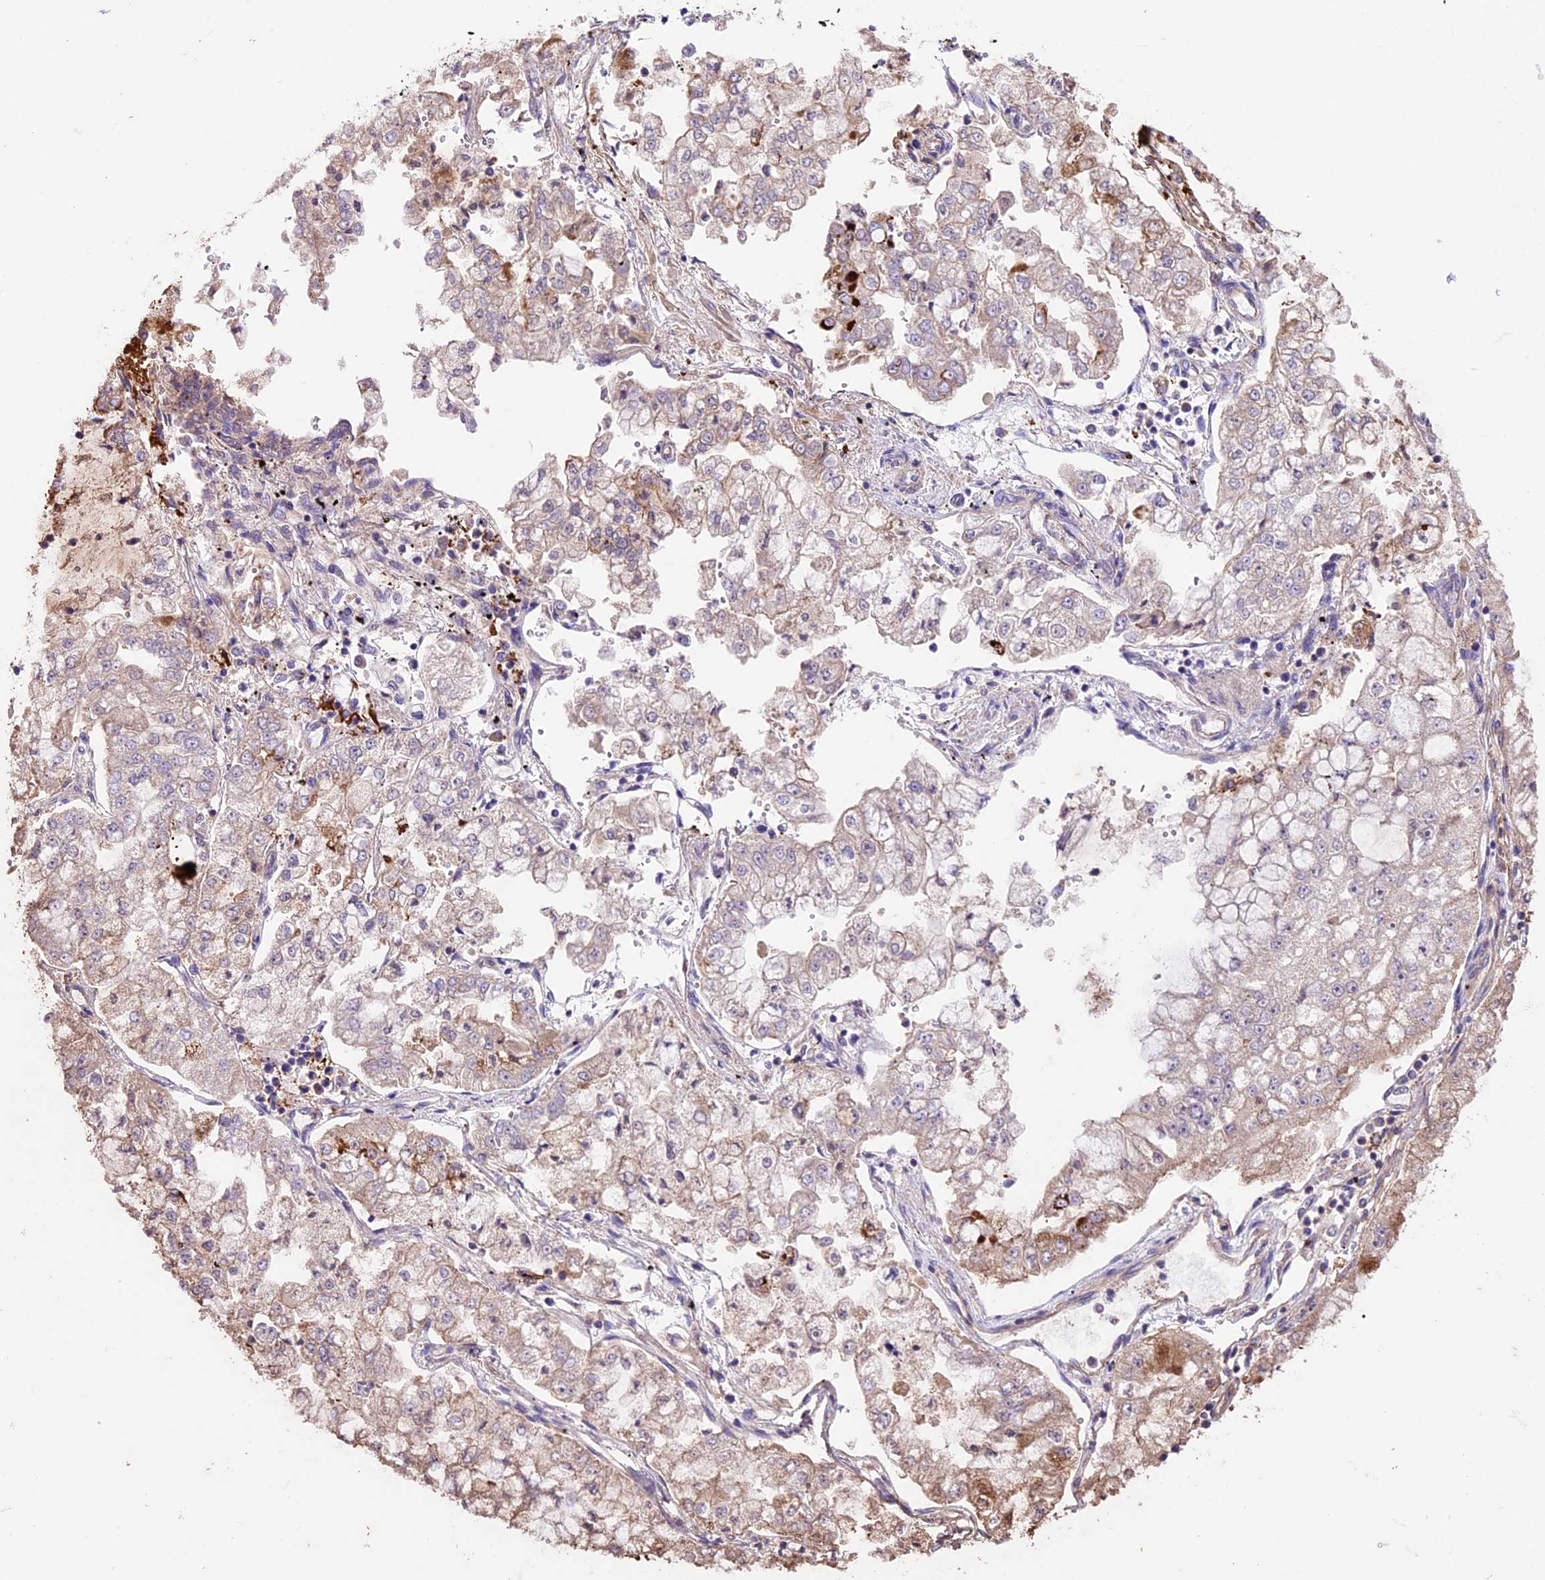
{"staining": {"intensity": "moderate", "quantity": "<25%", "location": "cytoplasmic/membranous"}, "tissue": "stomach cancer", "cell_type": "Tumor cells", "image_type": "cancer", "snomed": [{"axis": "morphology", "description": "Adenocarcinoma, NOS"}, {"axis": "topography", "description": "Stomach"}], "caption": "Protein staining shows moderate cytoplasmic/membranous expression in approximately <25% of tumor cells in stomach cancer (adenocarcinoma).", "gene": "SBNO2", "patient": {"sex": "male", "age": 76}}